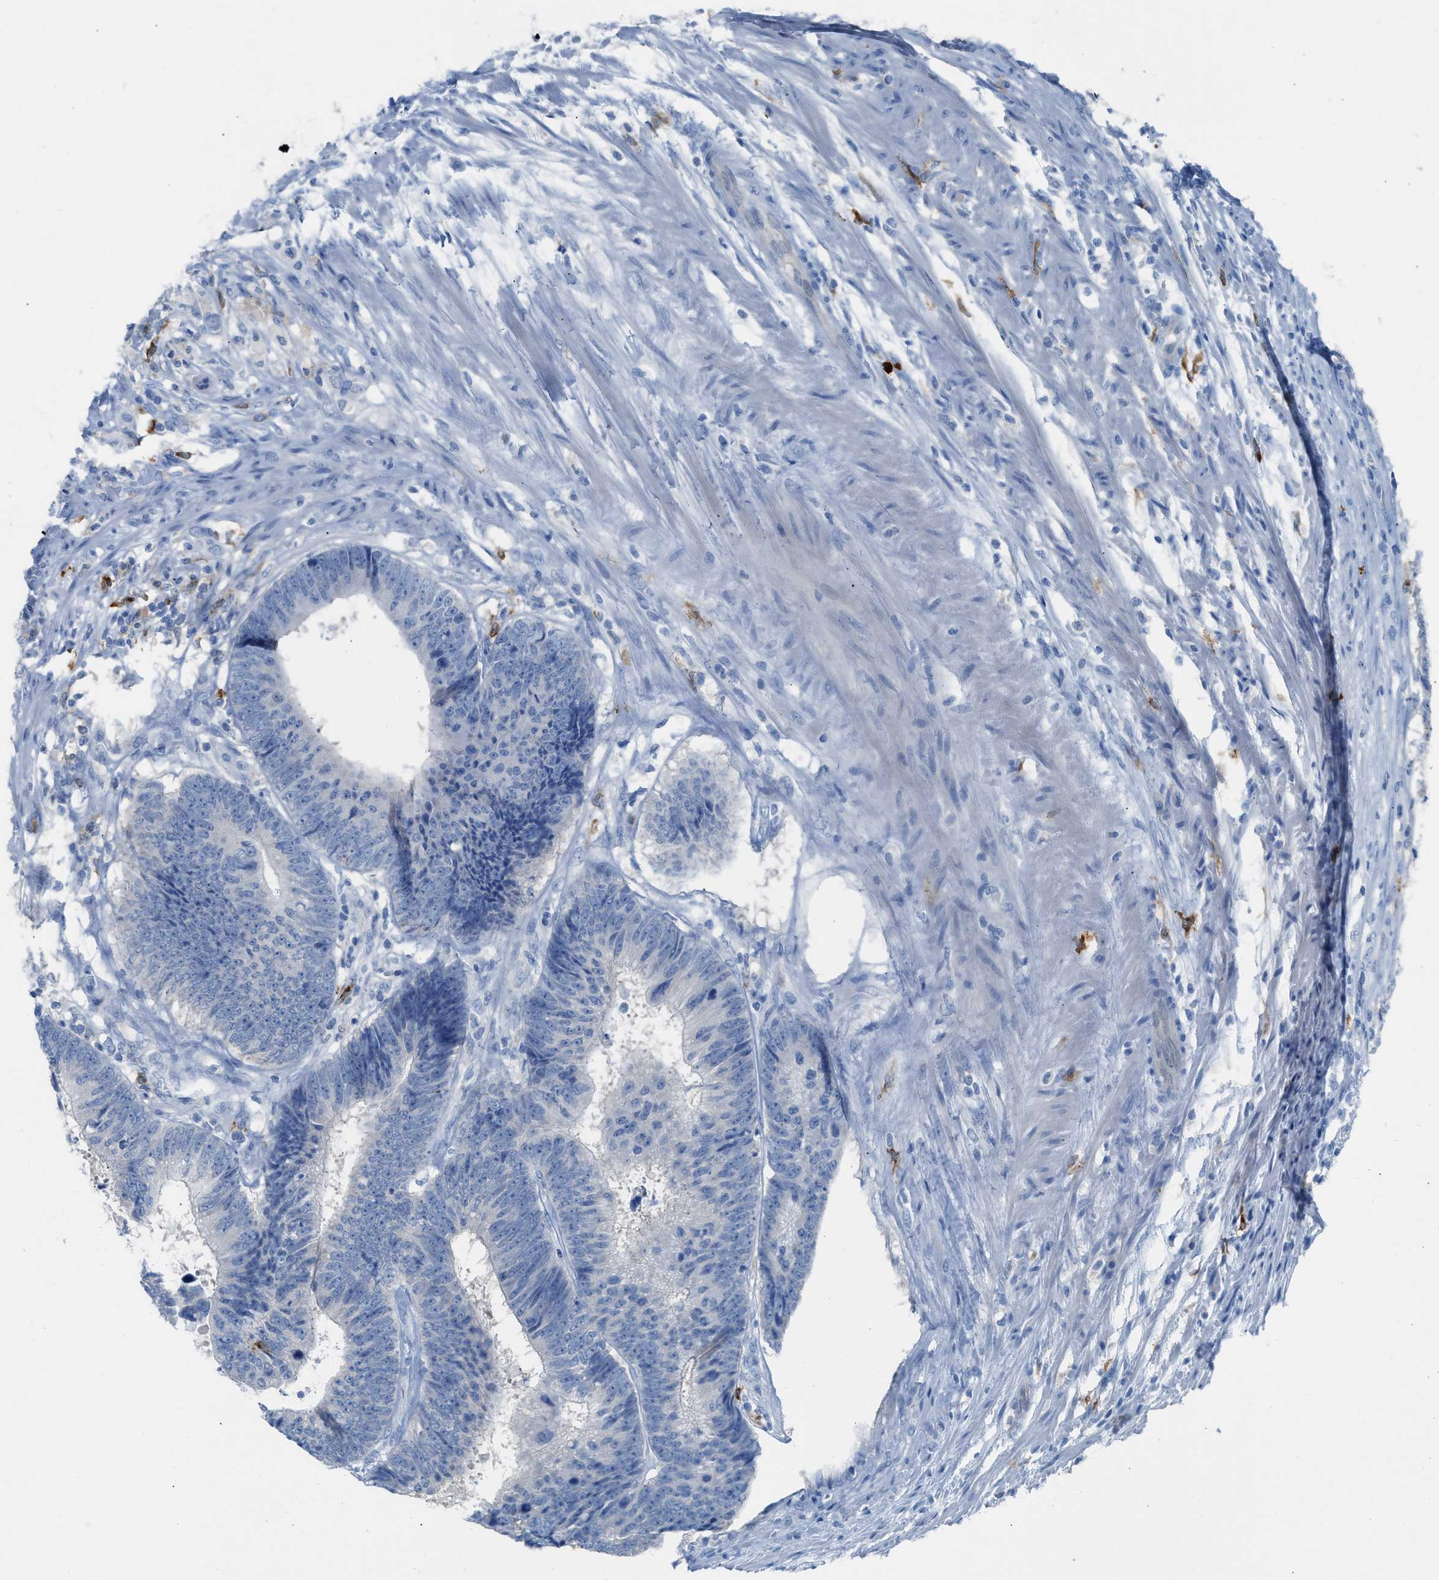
{"staining": {"intensity": "negative", "quantity": "none", "location": "none"}, "tissue": "colorectal cancer", "cell_type": "Tumor cells", "image_type": "cancer", "snomed": [{"axis": "morphology", "description": "Adenocarcinoma, NOS"}, {"axis": "topography", "description": "Colon"}], "caption": "High magnification brightfield microscopy of colorectal adenocarcinoma stained with DAB (brown) and counterstained with hematoxylin (blue): tumor cells show no significant staining. (Immunohistochemistry (ihc), brightfield microscopy, high magnification).", "gene": "CLEC10A", "patient": {"sex": "male", "age": 56}}